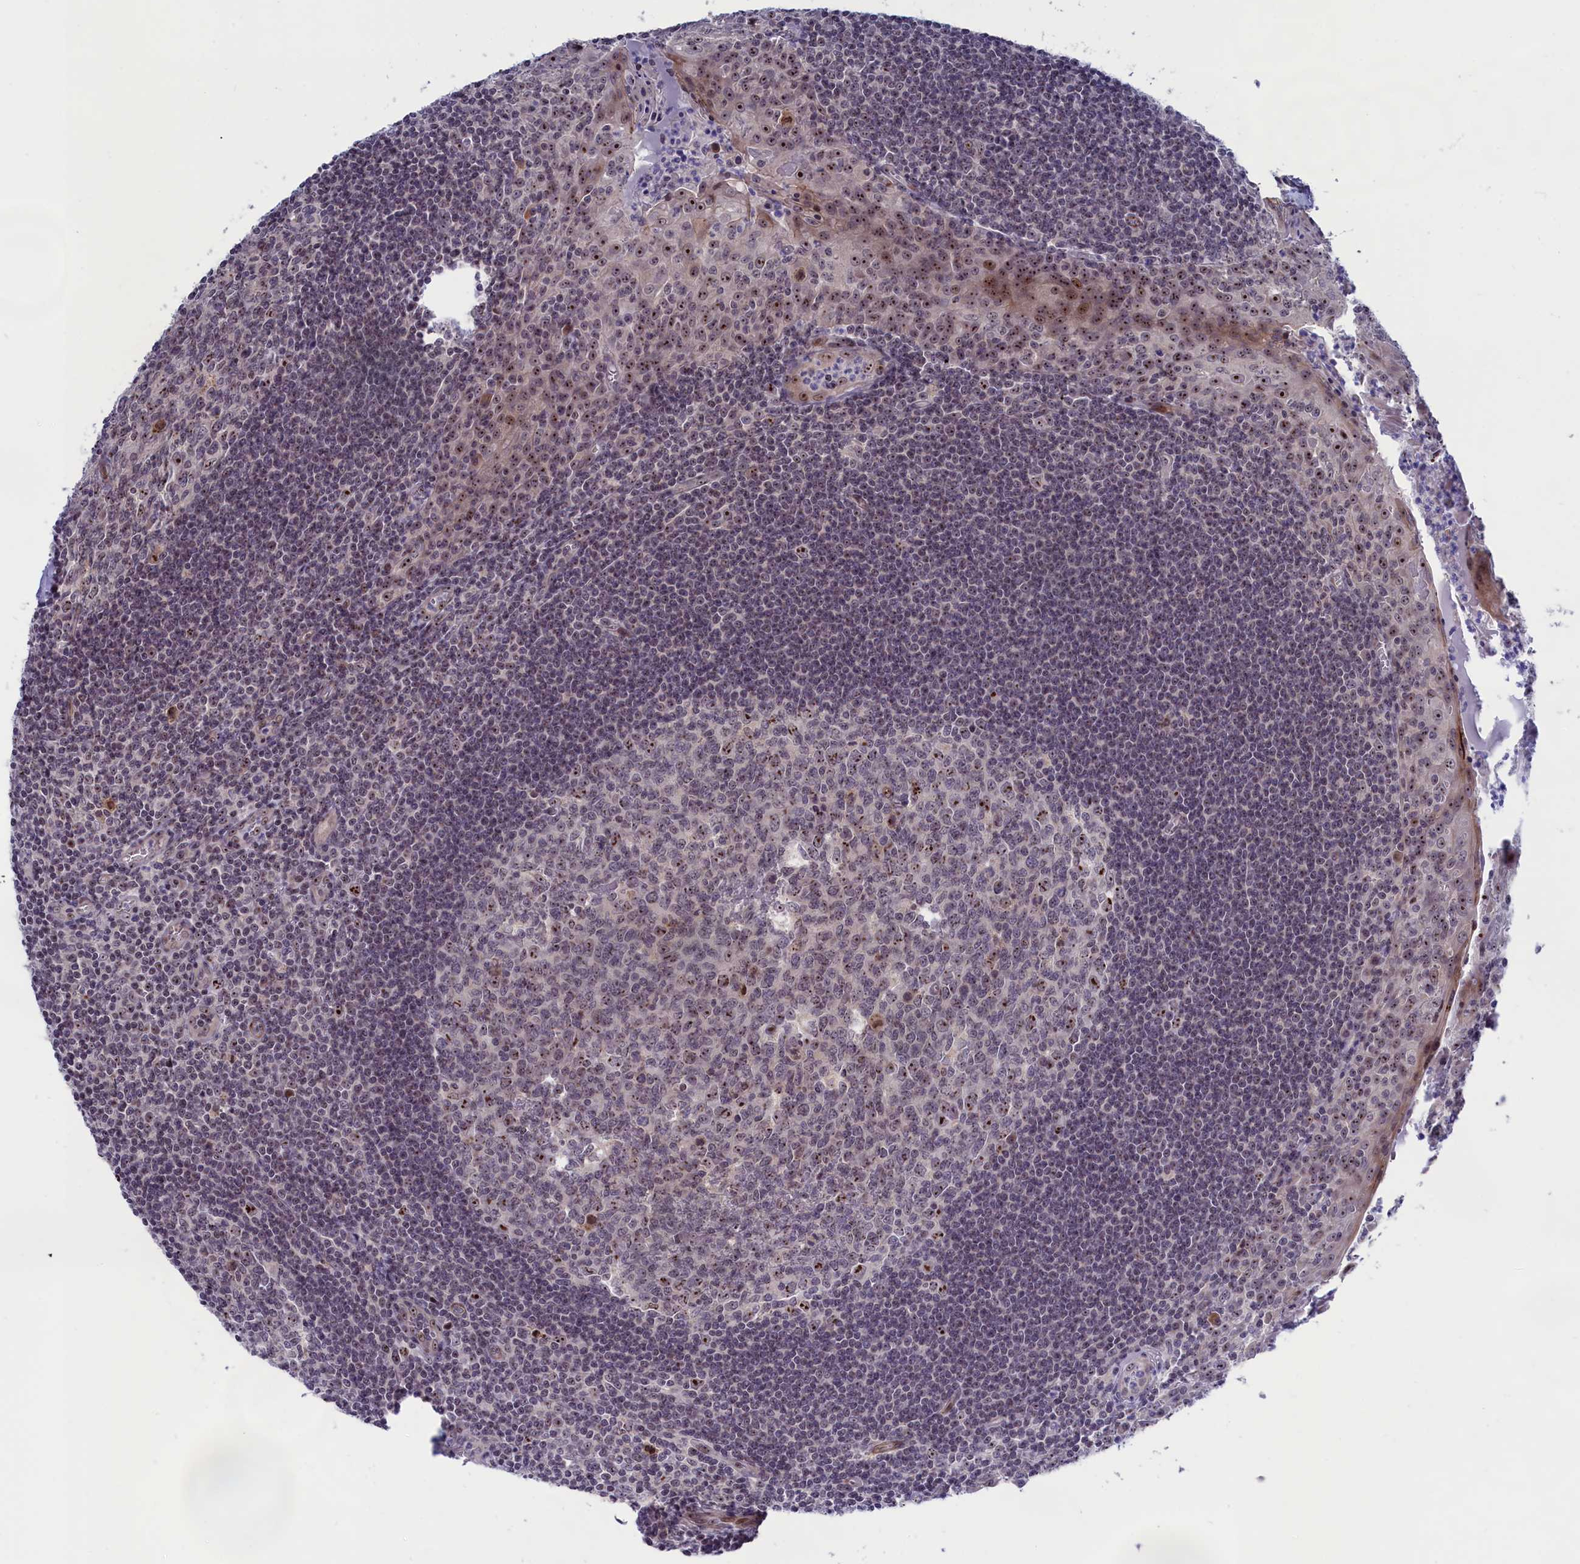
{"staining": {"intensity": "moderate", "quantity": "25%-75%", "location": "nuclear"}, "tissue": "tonsil", "cell_type": "Germinal center cells", "image_type": "normal", "snomed": [{"axis": "morphology", "description": "Normal tissue, NOS"}, {"axis": "topography", "description": "Tonsil"}], "caption": "Germinal center cells reveal medium levels of moderate nuclear expression in approximately 25%-75% of cells in unremarkable human tonsil. (IHC, brightfield microscopy, high magnification).", "gene": "PPAN", "patient": {"sex": "male", "age": 27}}